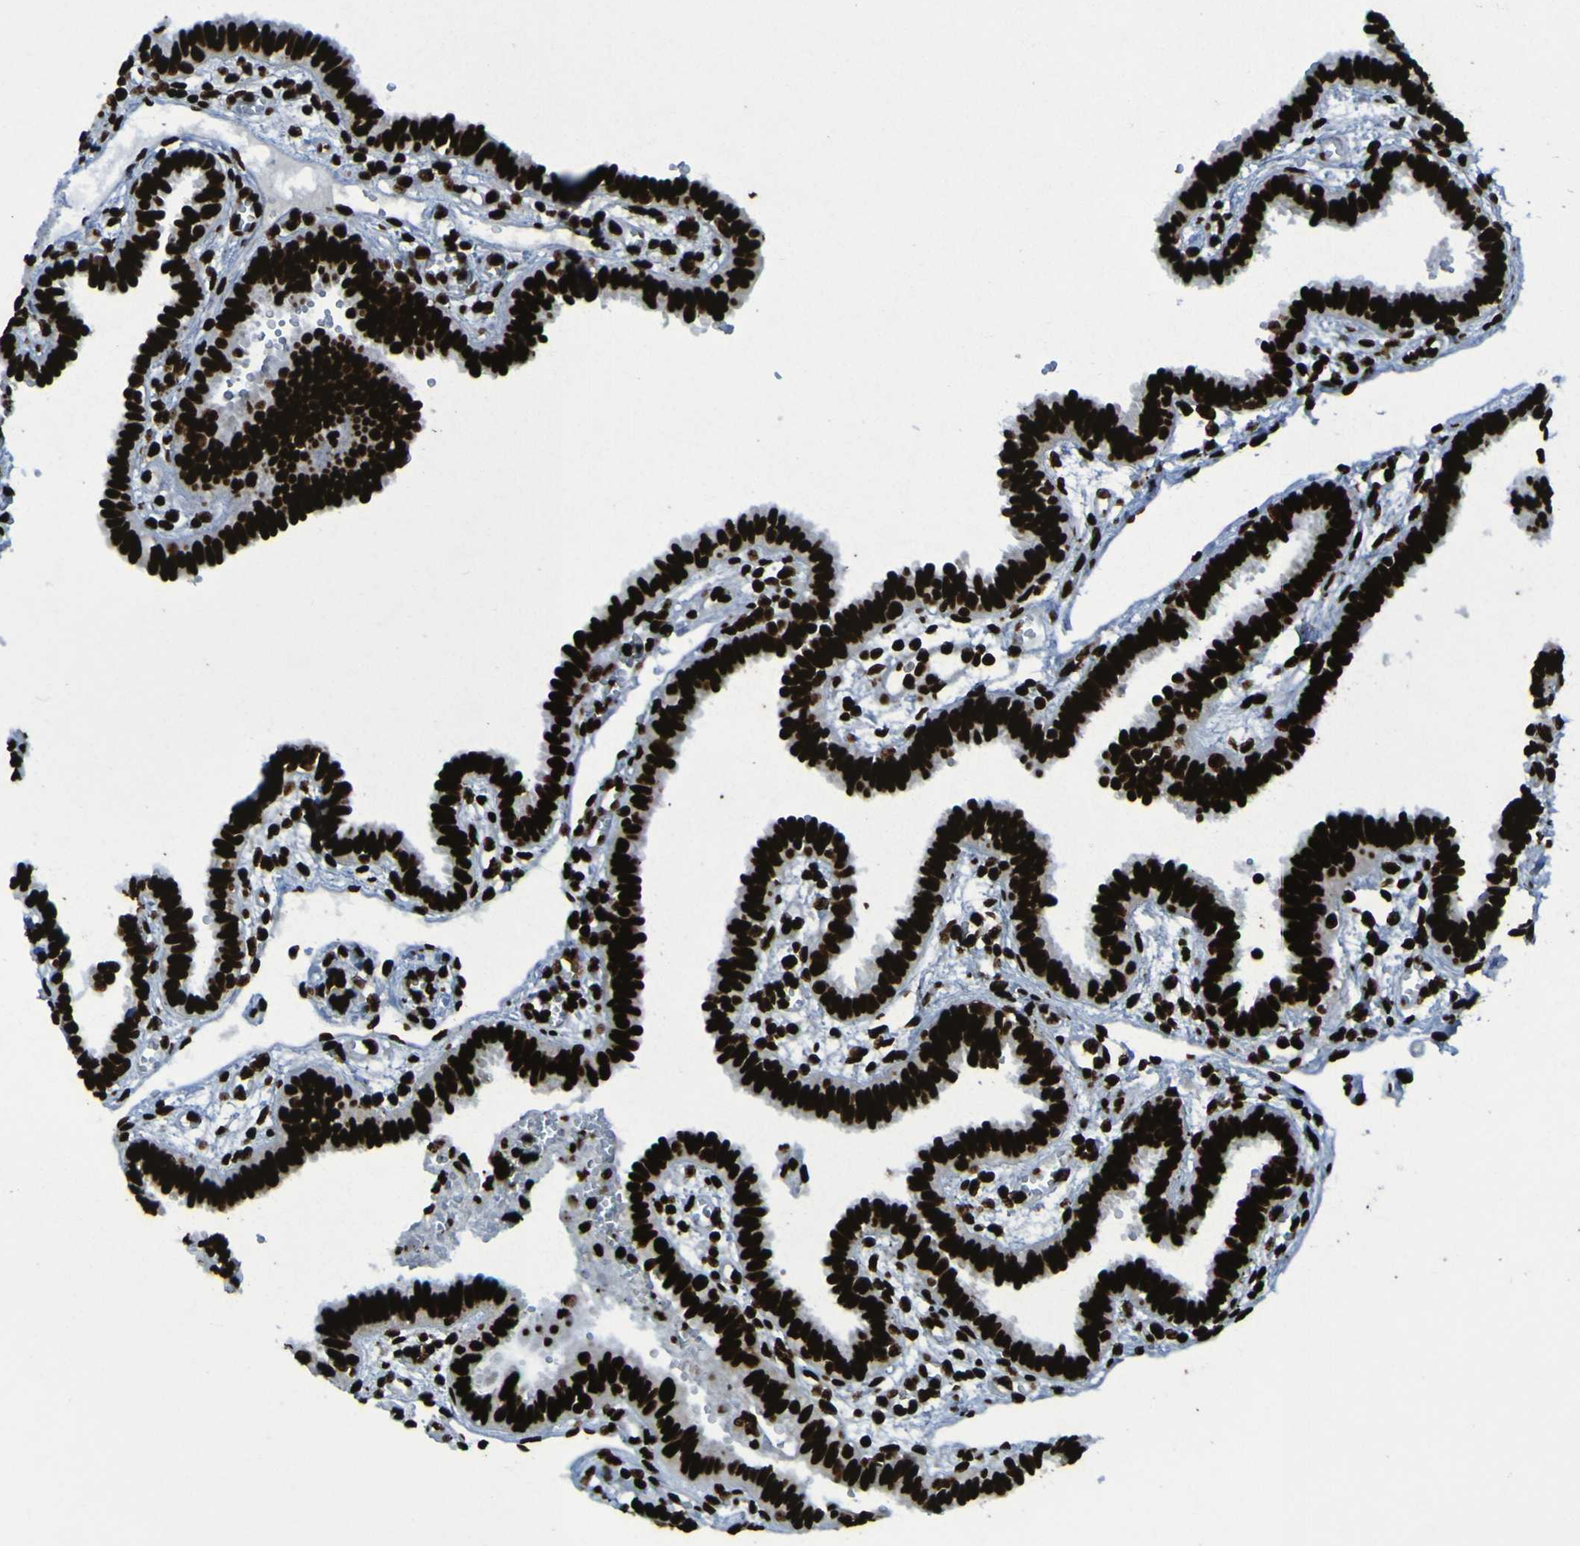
{"staining": {"intensity": "strong", "quantity": ">75%", "location": "nuclear"}, "tissue": "fallopian tube", "cell_type": "Glandular cells", "image_type": "normal", "snomed": [{"axis": "morphology", "description": "Normal tissue, NOS"}, {"axis": "topography", "description": "Fallopian tube"}], "caption": "Glandular cells reveal strong nuclear staining in approximately >75% of cells in benign fallopian tube. (brown staining indicates protein expression, while blue staining denotes nuclei).", "gene": "NPM1", "patient": {"sex": "female", "age": 32}}